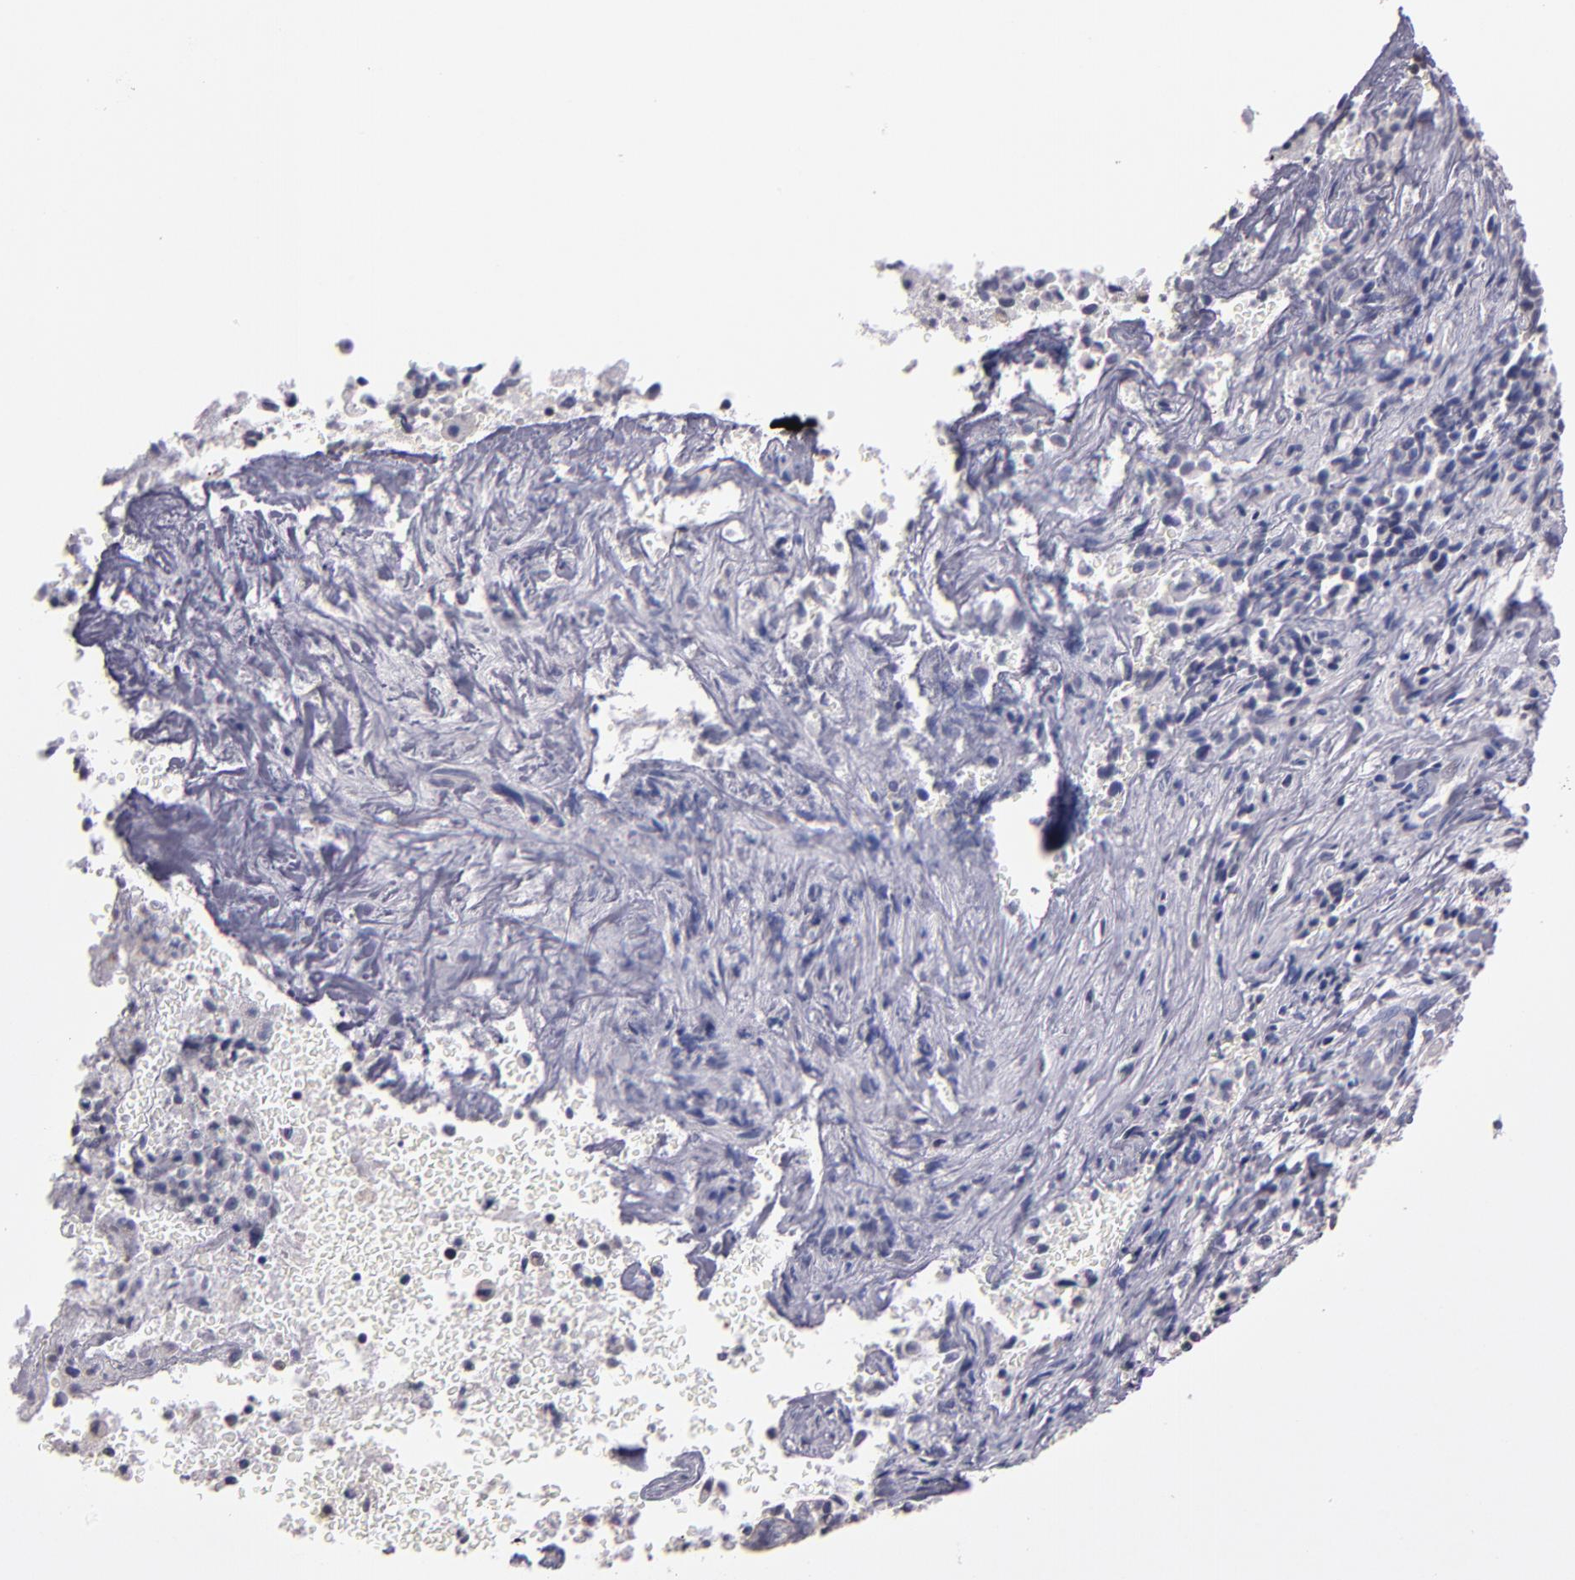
{"staining": {"intensity": "negative", "quantity": "none", "location": "none"}, "tissue": "liver cancer", "cell_type": "Tumor cells", "image_type": "cancer", "snomed": [{"axis": "morphology", "description": "Cholangiocarcinoma"}, {"axis": "topography", "description": "Liver"}], "caption": "Immunohistochemistry micrograph of neoplastic tissue: human liver cancer (cholangiocarcinoma) stained with DAB (3,3'-diaminobenzidine) reveals no significant protein staining in tumor cells. The staining is performed using DAB (3,3'-diaminobenzidine) brown chromogen with nuclei counter-stained in using hematoxylin.", "gene": "SOX10", "patient": {"sex": "male", "age": 57}}